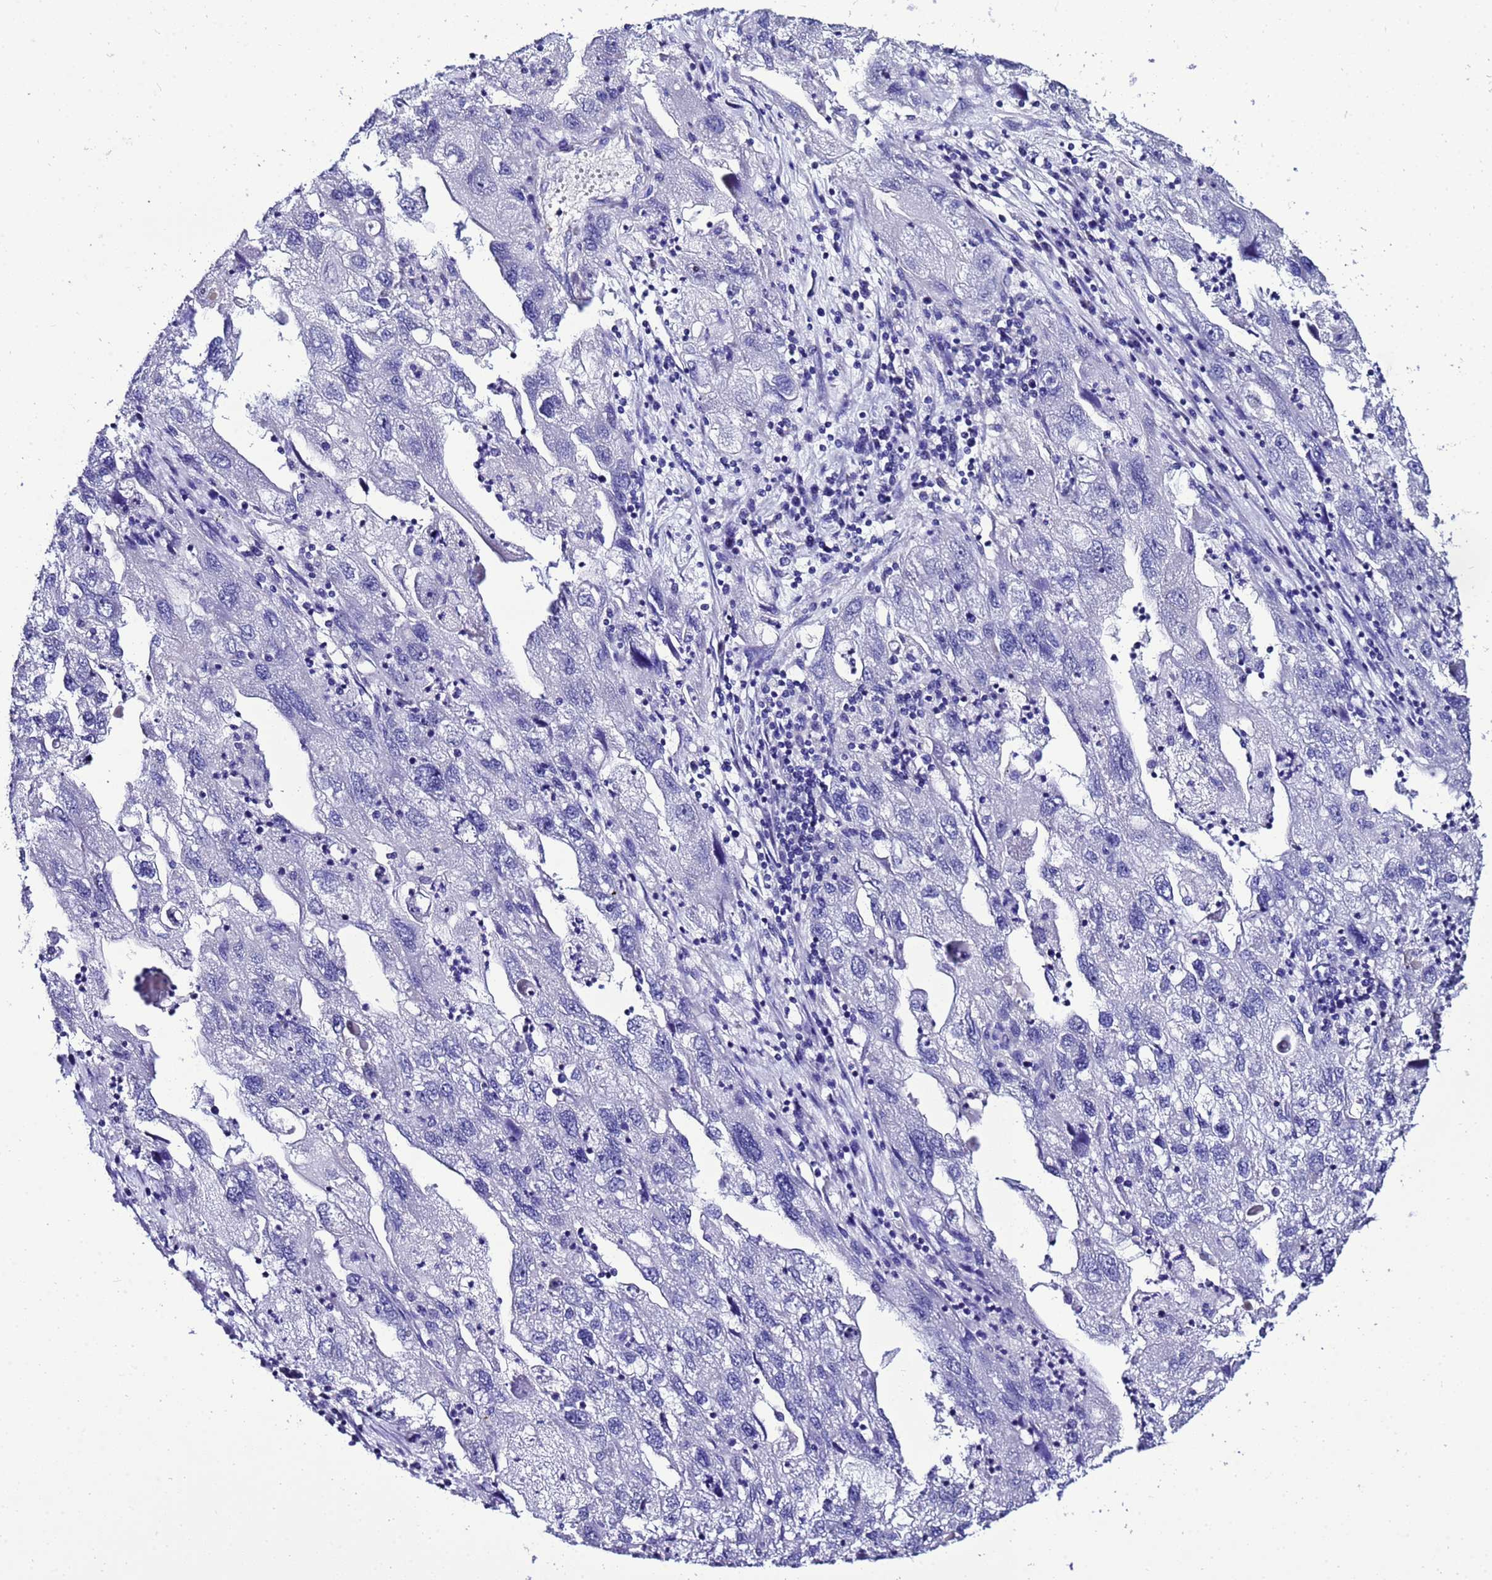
{"staining": {"intensity": "negative", "quantity": "none", "location": "none"}, "tissue": "endometrial cancer", "cell_type": "Tumor cells", "image_type": "cancer", "snomed": [{"axis": "morphology", "description": "Adenocarcinoma, NOS"}, {"axis": "topography", "description": "Endometrium"}], "caption": "Immunohistochemistry (IHC) of endometrial cancer (adenocarcinoma) demonstrates no staining in tumor cells. Nuclei are stained in blue.", "gene": "DPH6", "patient": {"sex": "female", "age": 49}}